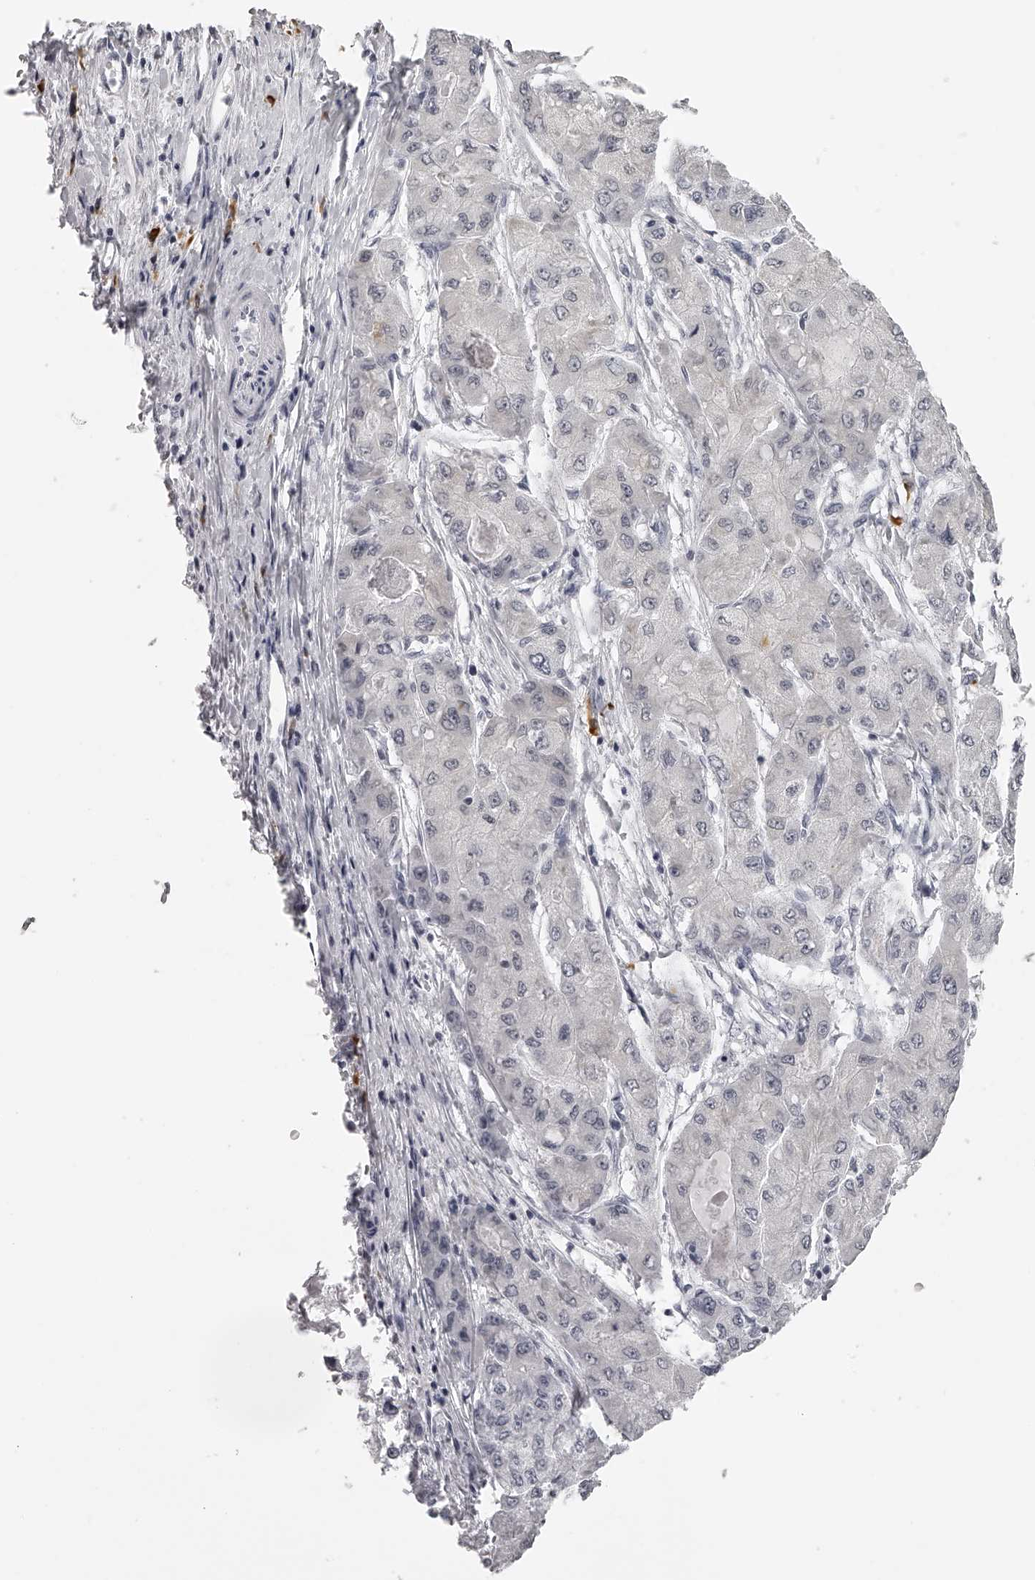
{"staining": {"intensity": "negative", "quantity": "none", "location": "none"}, "tissue": "liver cancer", "cell_type": "Tumor cells", "image_type": "cancer", "snomed": [{"axis": "morphology", "description": "Carcinoma, Hepatocellular, NOS"}, {"axis": "topography", "description": "Liver"}], "caption": "Human liver cancer (hepatocellular carcinoma) stained for a protein using immunohistochemistry (IHC) shows no positivity in tumor cells.", "gene": "SEC11C", "patient": {"sex": "male", "age": 80}}